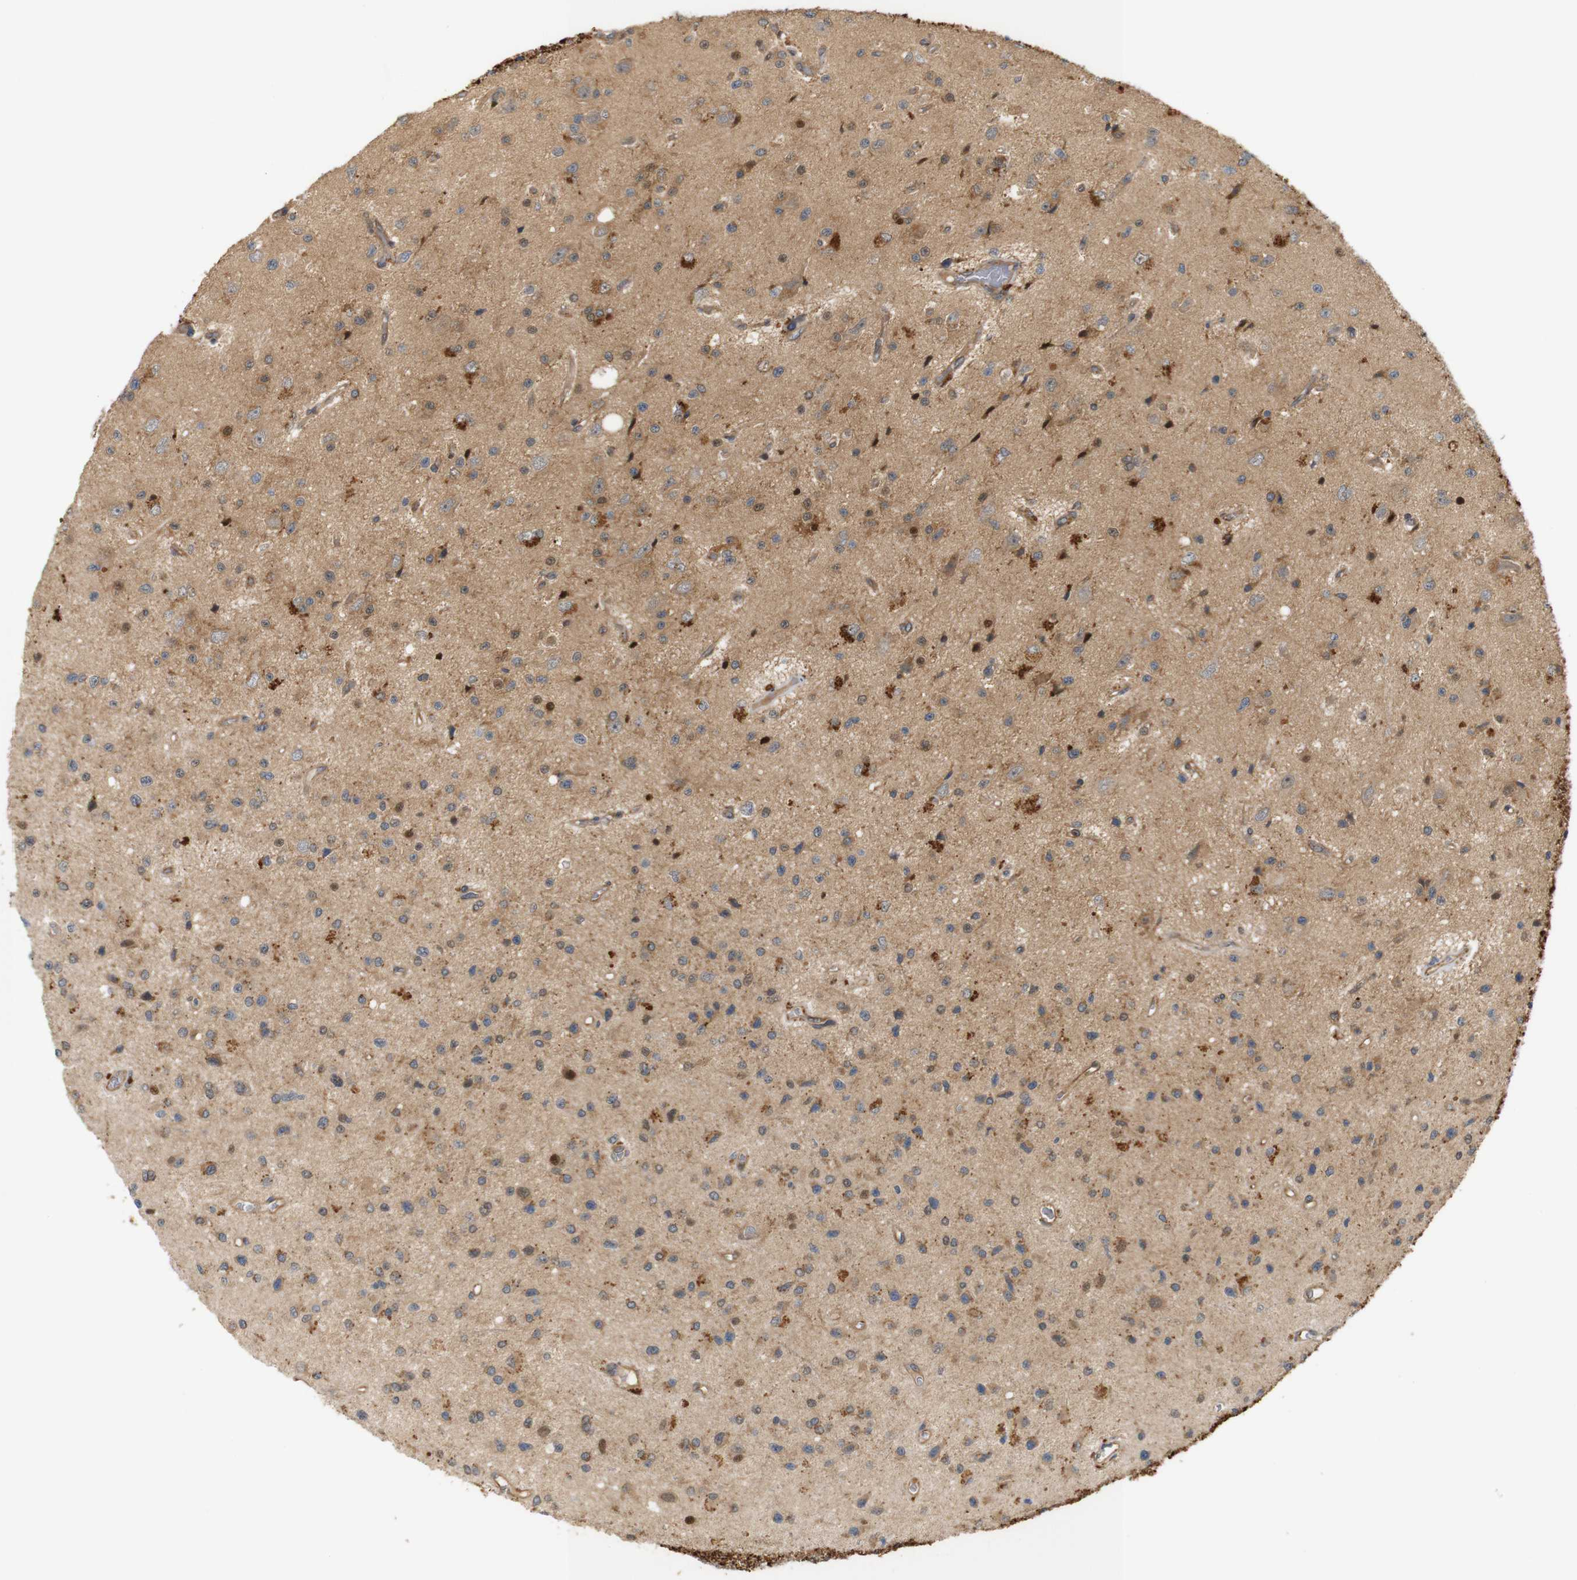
{"staining": {"intensity": "moderate", "quantity": "25%-75%", "location": "cytoplasmic/membranous"}, "tissue": "glioma", "cell_type": "Tumor cells", "image_type": "cancer", "snomed": [{"axis": "morphology", "description": "Glioma, malignant, Low grade"}, {"axis": "topography", "description": "Brain"}], "caption": "A brown stain shows moderate cytoplasmic/membranous staining of a protein in malignant glioma (low-grade) tumor cells. The protein of interest is shown in brown color, while the nuclei are stained blue.", "gene": "RPTOR", "patient": {"sex": "male", "age": 58}}